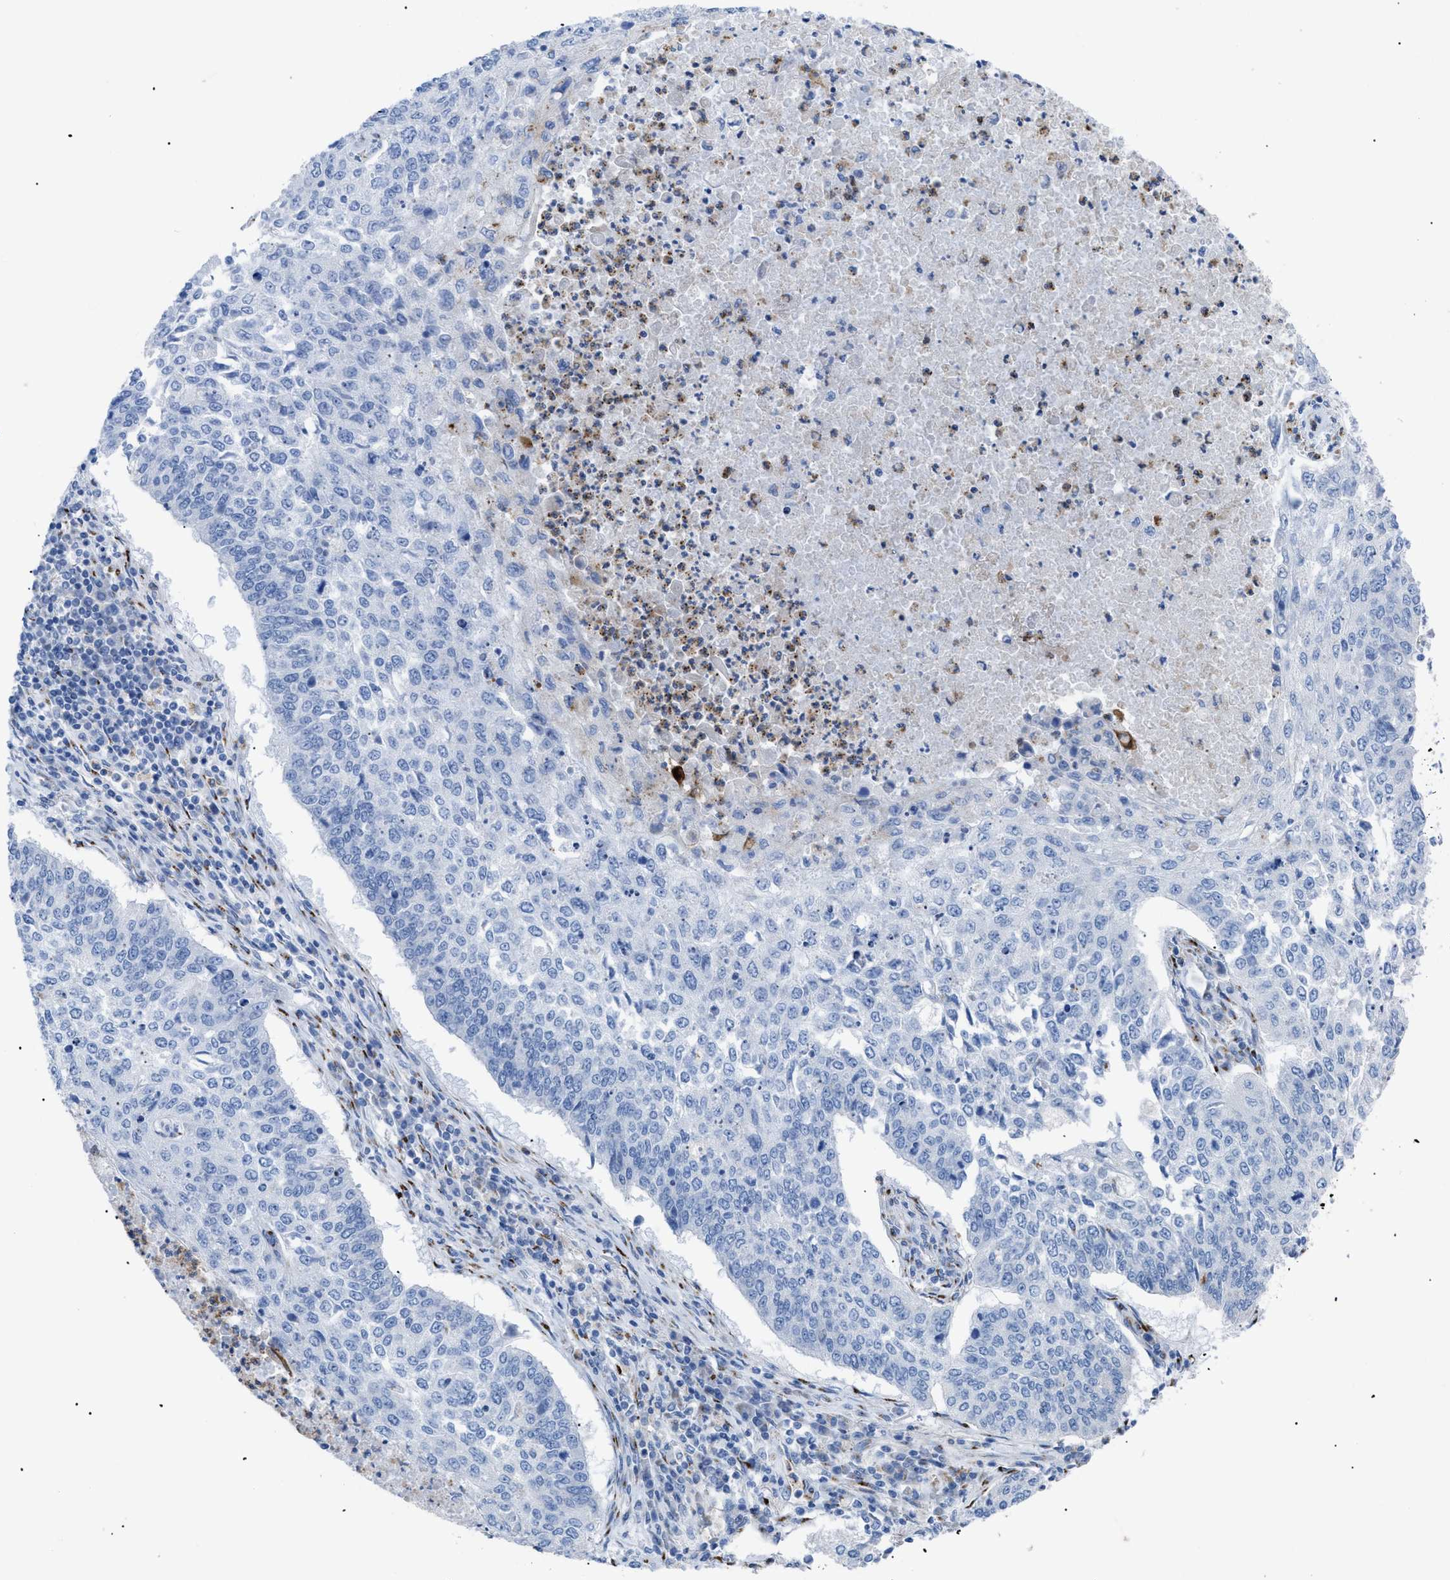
{"staining": {"intensity": "negative", "quantity": "none", "location": "none"}, "tissue": "lung cancer", "cell_type": "Tumor cells", "image_type": "cancer", "snomed": [{"axis": "morphology", "description": "Normal tissue, NOS"}, {"axis": "morphology", "description": "Squamous cell carcinoma, NOS"}, {"axis": "topography", "description": "Cartilage tissue"}, {"axis": "topography", "description": "Bronchus"}, {"axis": "topography", "description": "Lung"}], "caption": "IHC of human lung squamous cell carcinoma exhibits no positivity in tumor cells.", "gene": "TMEM17", "patient": {"sex": "female", "age": 49}}